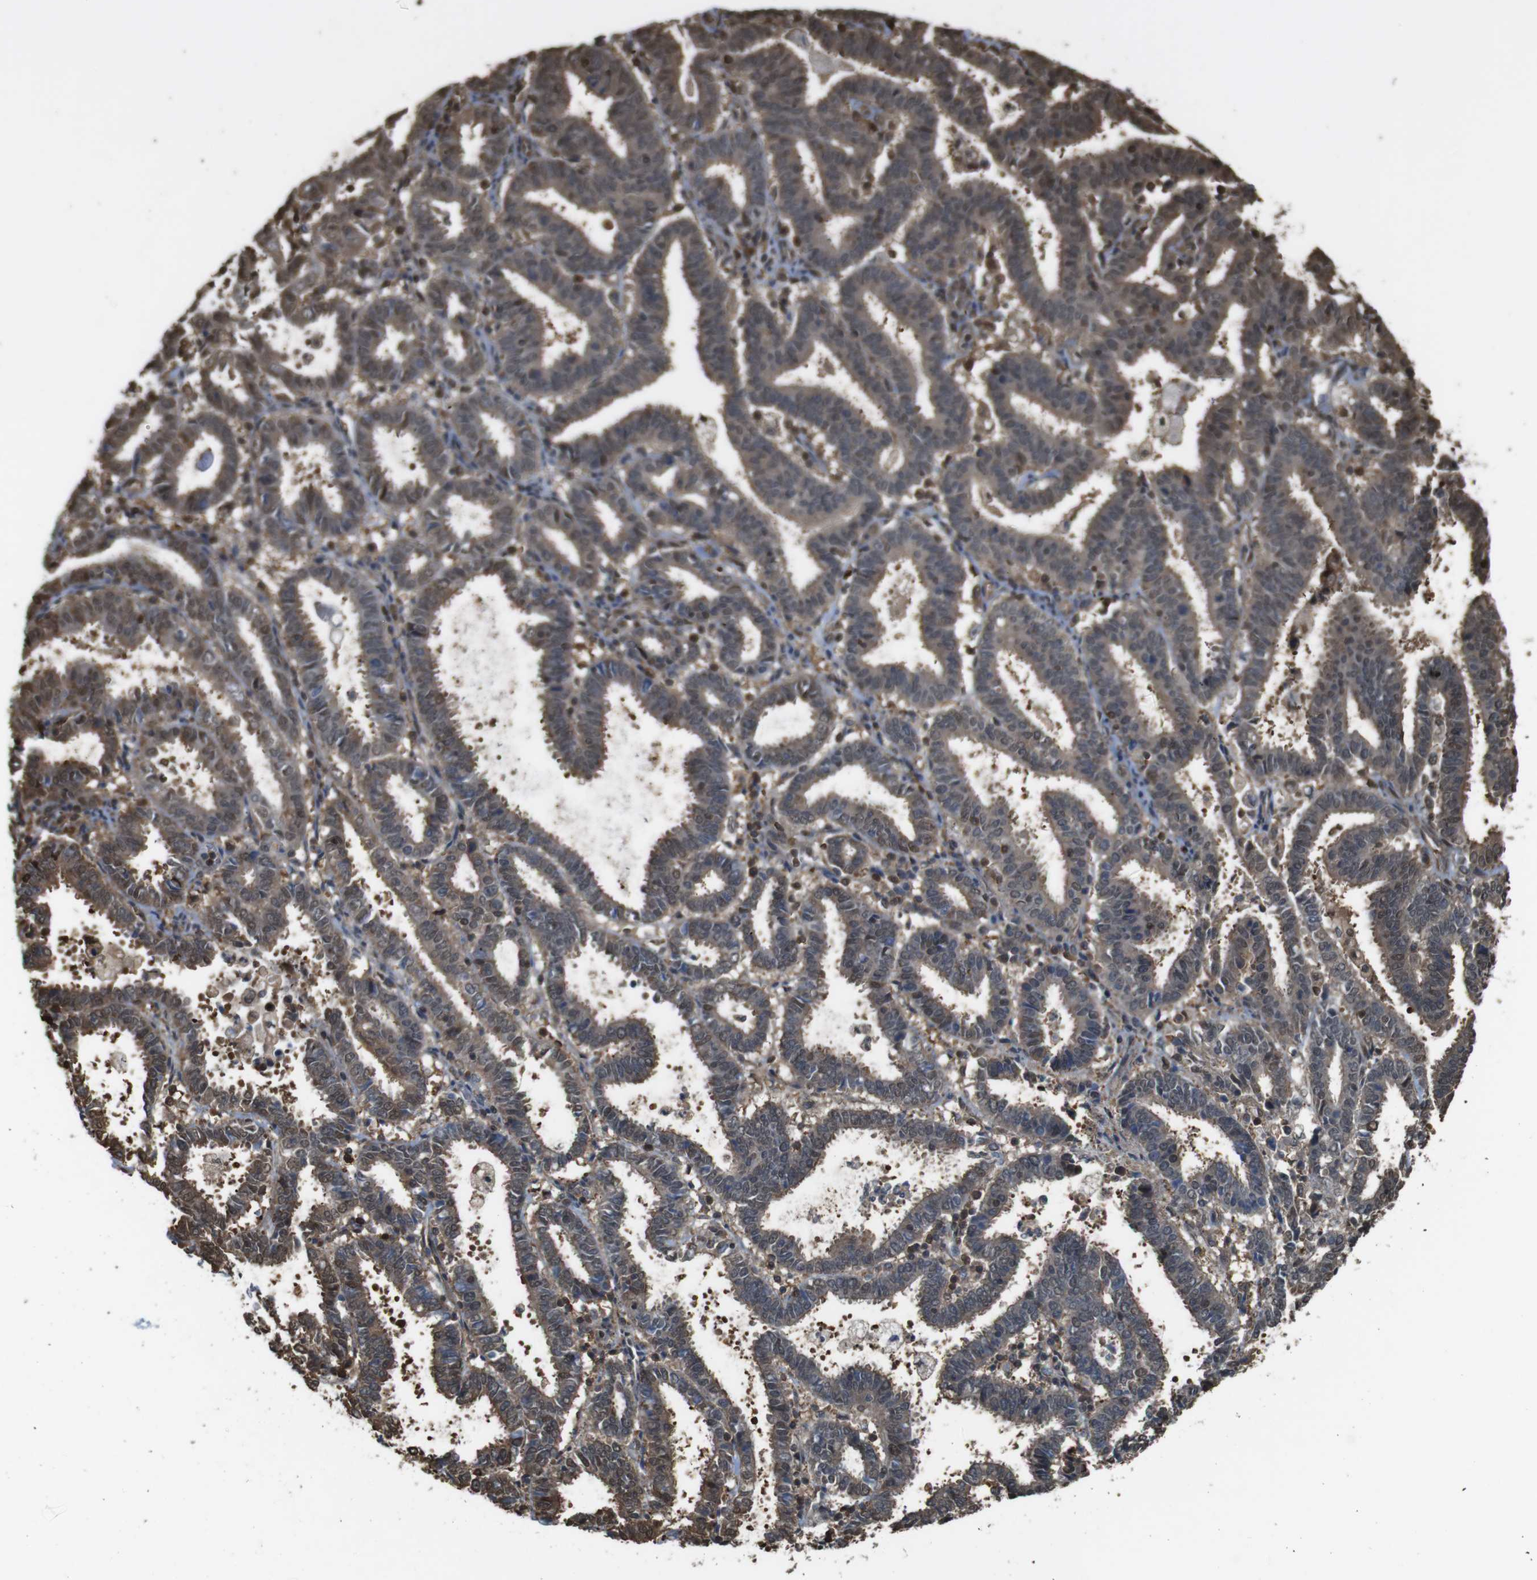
{"staining": {"intensity": "moderate", "quantity": ">75%", "location": "cytoplasmic/membranous,nuclear"}, "tissue": "endometrial cancer", "cell_type": "Tumor cells", "image_type": "cancer", "snomed": [{"axis": "morphology", "description": "Adenocarcinoma, NOS"}, {"axis": "topography", "description": "Uterus"}], "caption": "Immunohistochemistry image of neoplastic tissue: adenocarcinoma (endometrial) stained using immunohistochemistry demonstrates medium levels of moderate protein expression localized specifically in the cytoplasmic/membranous and nuclear of tumor cells, appearing as a cytoplasmic/membranous and nuclear brown color.", "gene": "ARHGDIA", "patient": {"sex": "female", "age": 83}}